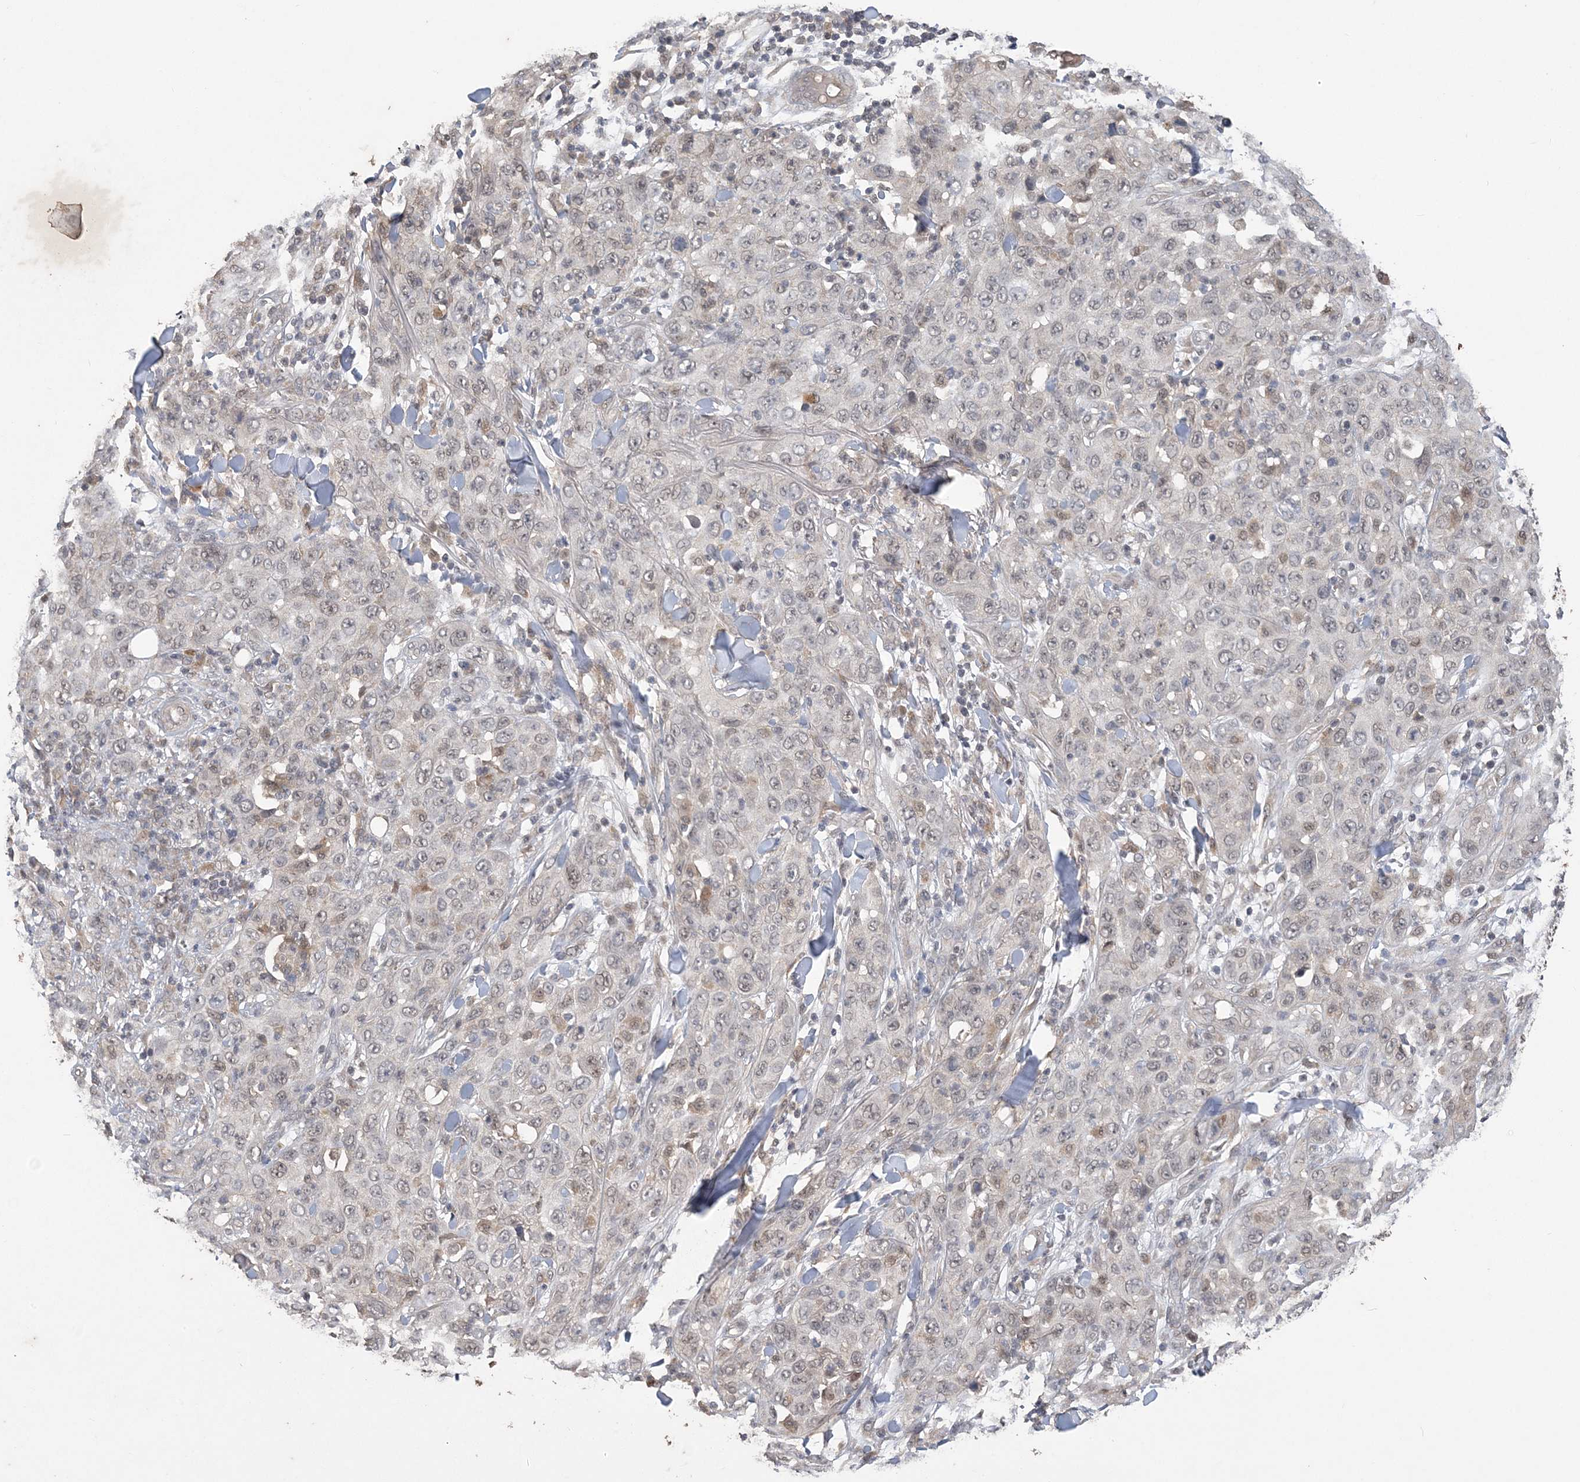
{"staining": {"intensity": "weak", "quantity": "<25%", "location": "nuclear"}, "tissue": "skin cancer", "cell_type": "Tumor cells", "image_type": "cancer", "snomed": [{"axis": "morphology", "description": "Squamous cell carcinoma, NOS"}, {"axis": "topography", "description": "Skin"}], "caption": "Tumor cells are negative for brown protein staining in skin cancer.", "gene": "ZBTB7A", "patient": {"sex": "female", "age": 88}}